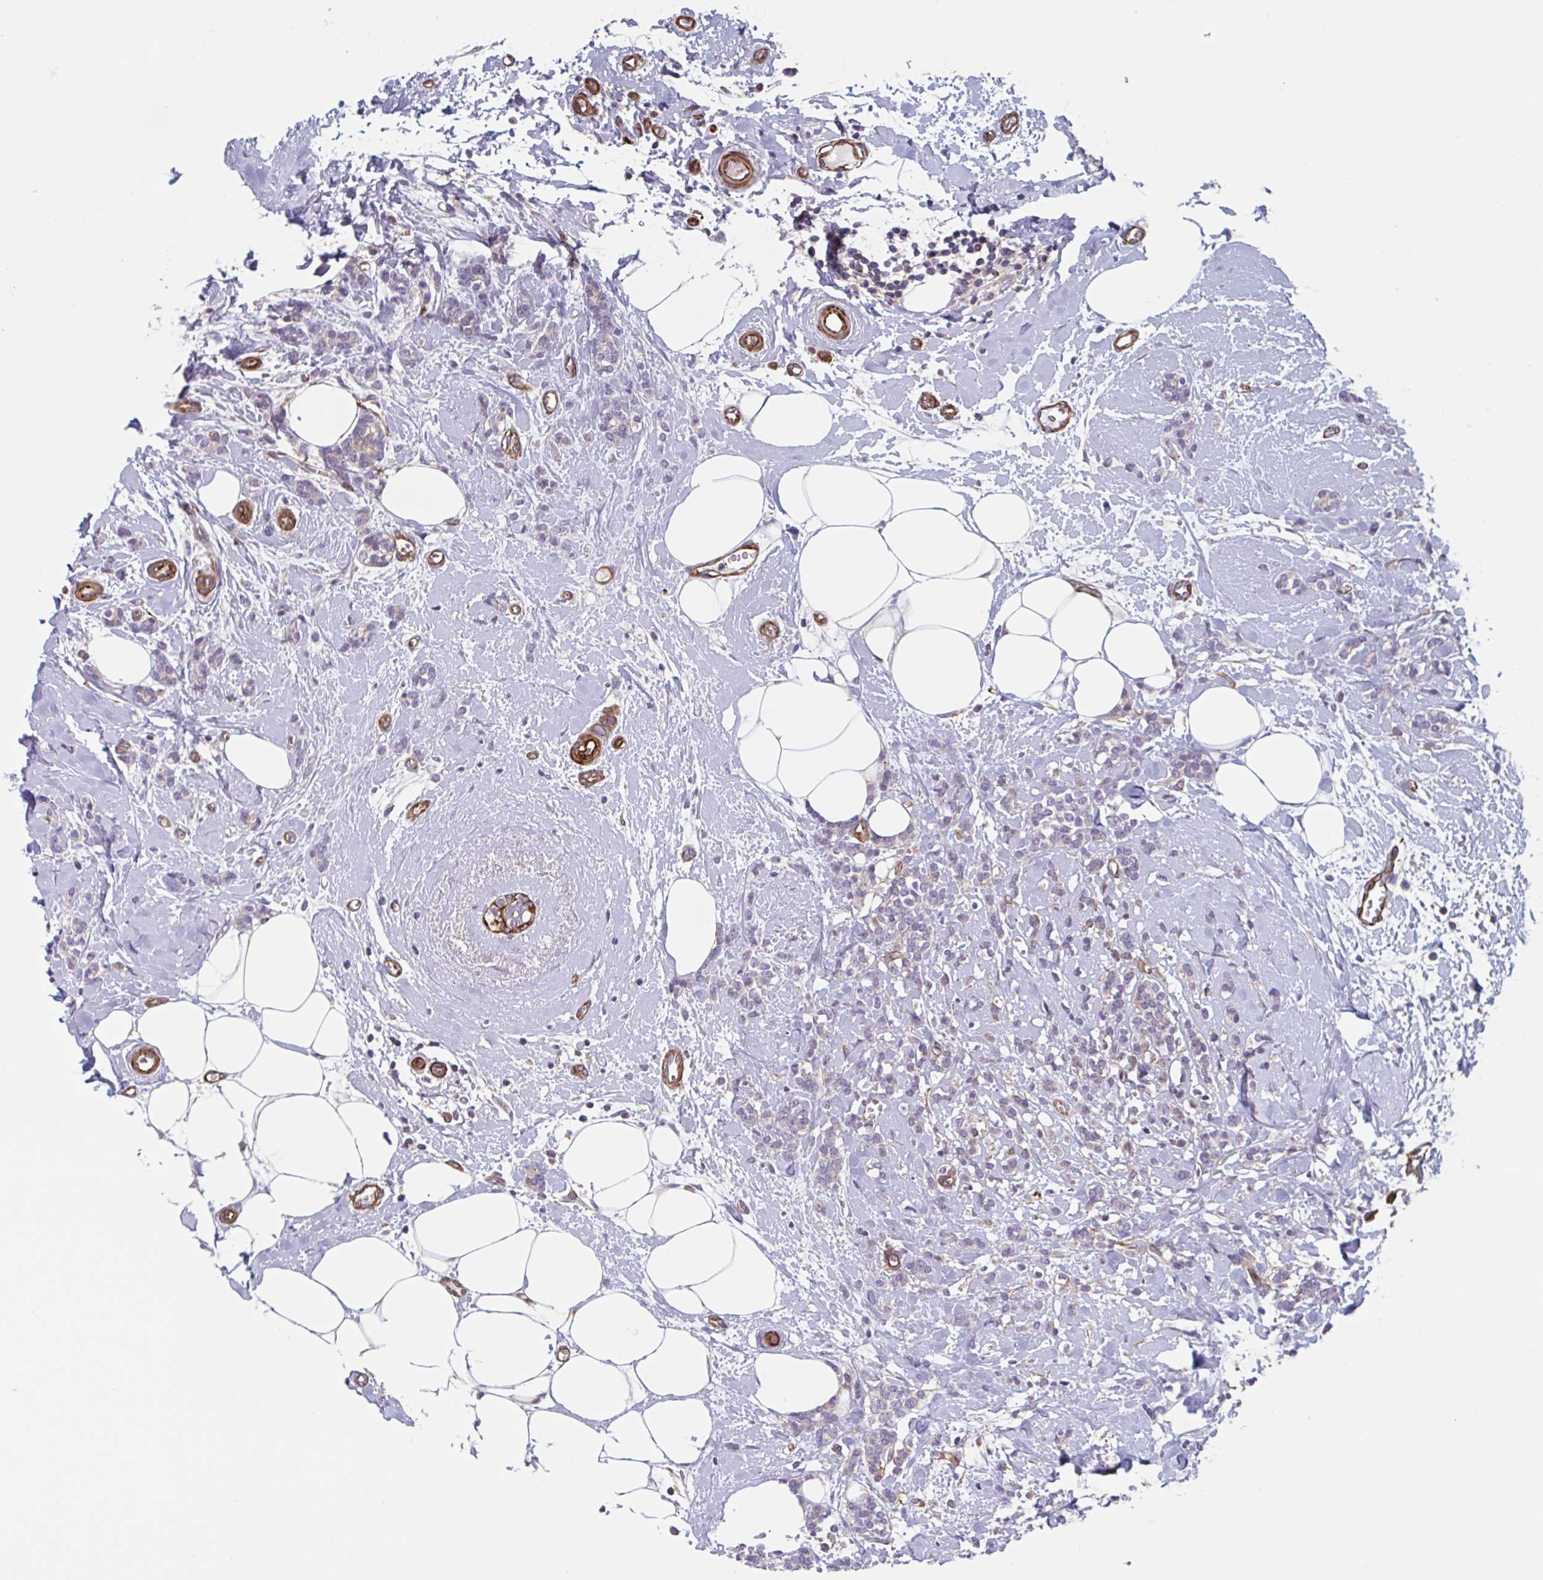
{"staining": {"intensity": "weak", "quantity": "<25%", "location": "cytoplasmic/membranous"}, "tissue": "breast cancer", "cell_type": "Tumor cells", "image_type": "cancer", "snomed": [{"axis": "morphology", "description": "Lobular carcinoma"}, {"axis": "topography", "description": "Breast"}], "caption": "Histopathology image shows no protein positivity in tumor cells of lobular carcinoma (breast) tissue.", "gene": "SHISA7", "patient": {"sex": "female", "age": 59}}